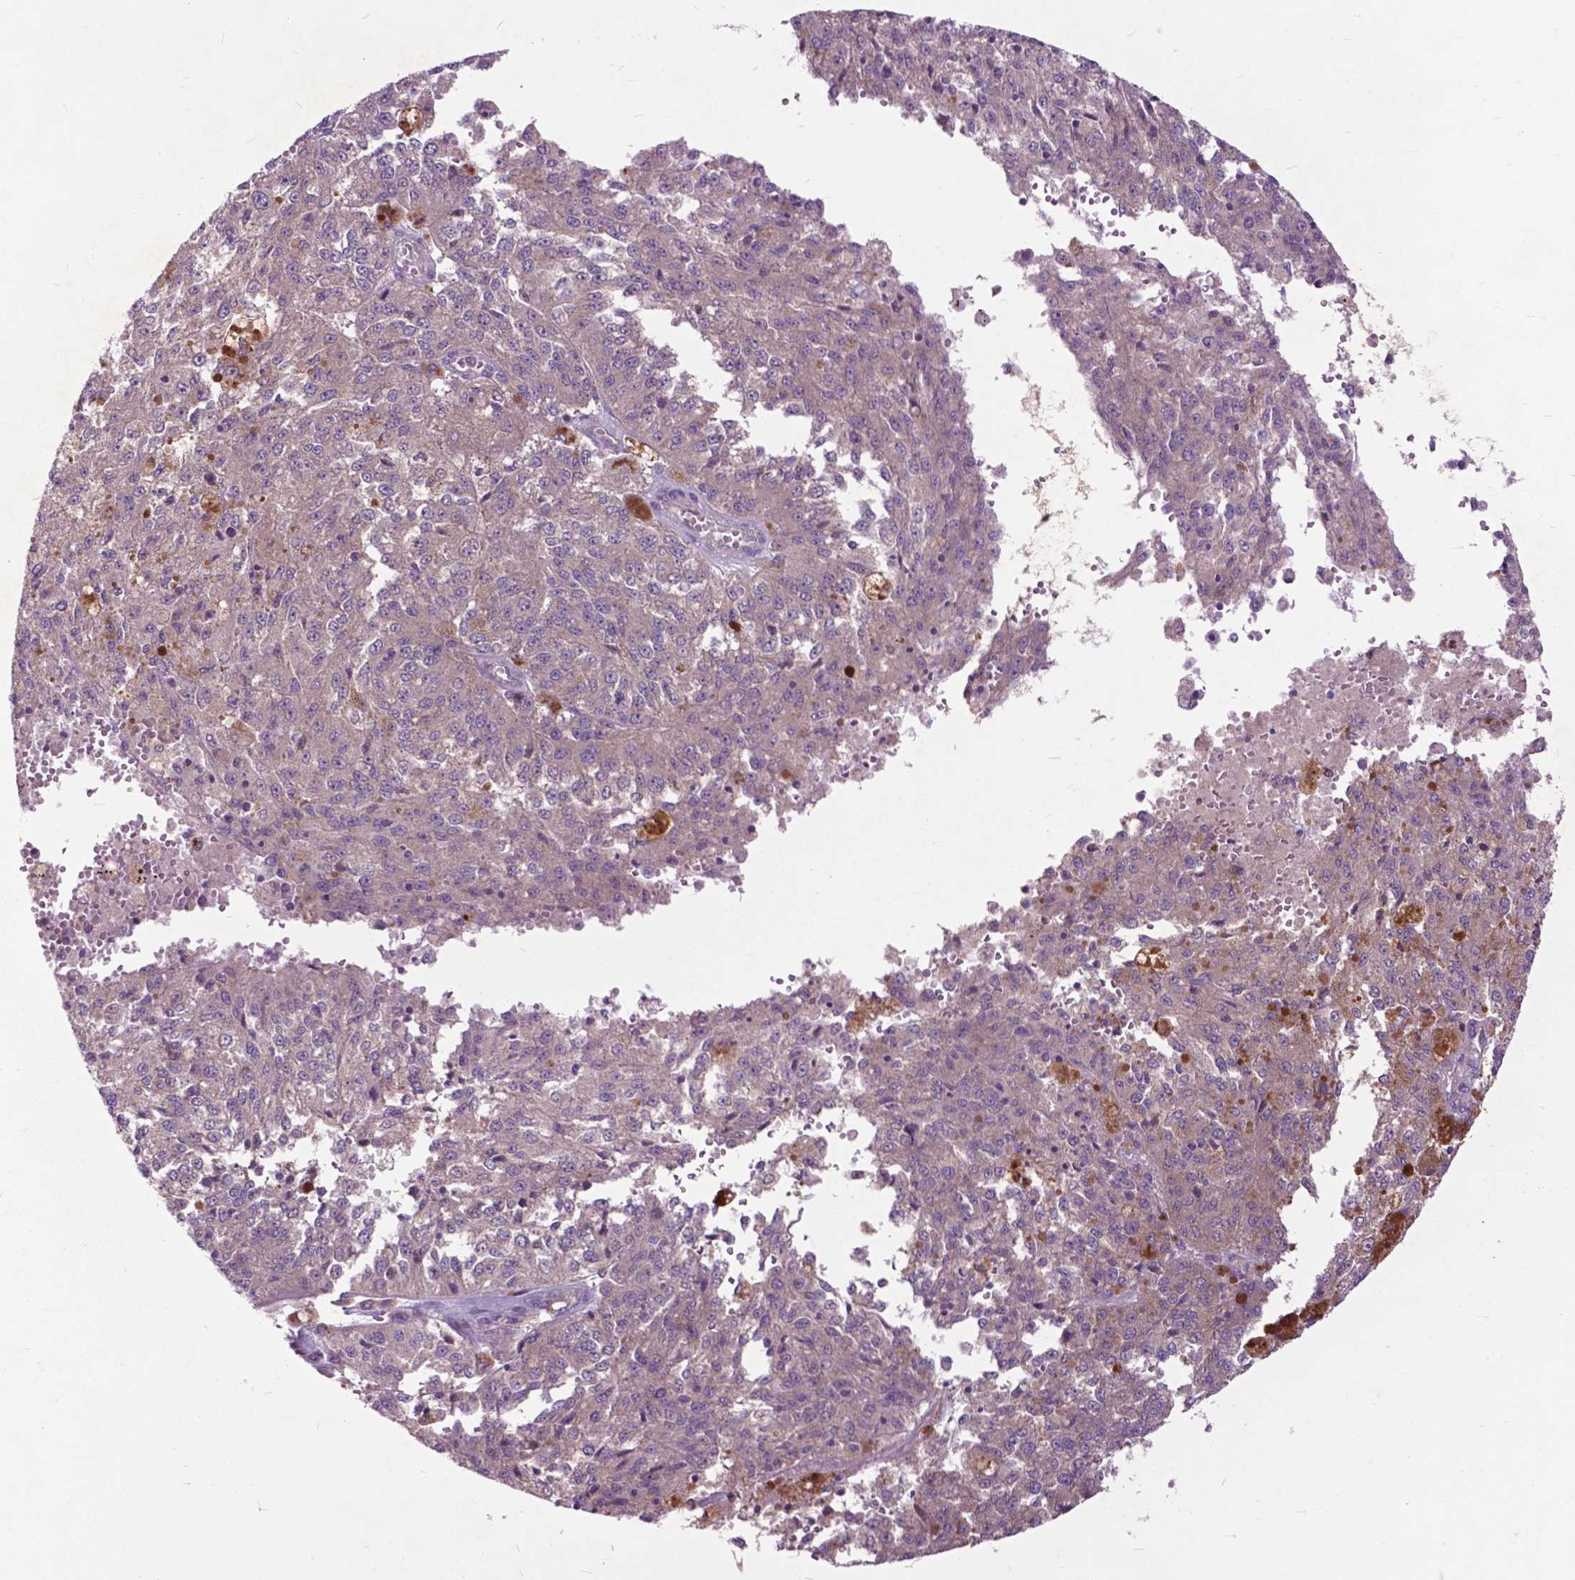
{"staining": {"intensity": "weak", "quantity": ">75%", "location": "cytoplasmic/membranous"}, "tissue": "melanoma", "cell_type": "Tumor cells", "image_type": "cancer", "snomed": [{"axis": "morphology", "description": "Malignant melanoma, Metastatic site"}, {"axis": "topography", "description": "Lymph node"}], "caption": "High-magnification brightfield microscopy of malignant melanoma (metastatic site) stained with DAB (brown) and counterstained with hematoxylin (blue). tumor cells exhibit weak cytoplasmic/membranous positivity is present in approximately>75% of cells. (DAB IHC, brown staining for protein, blue staining for nuclei).", "gene": "ARAF", "patient": {"sex": "female", "age": 64}}